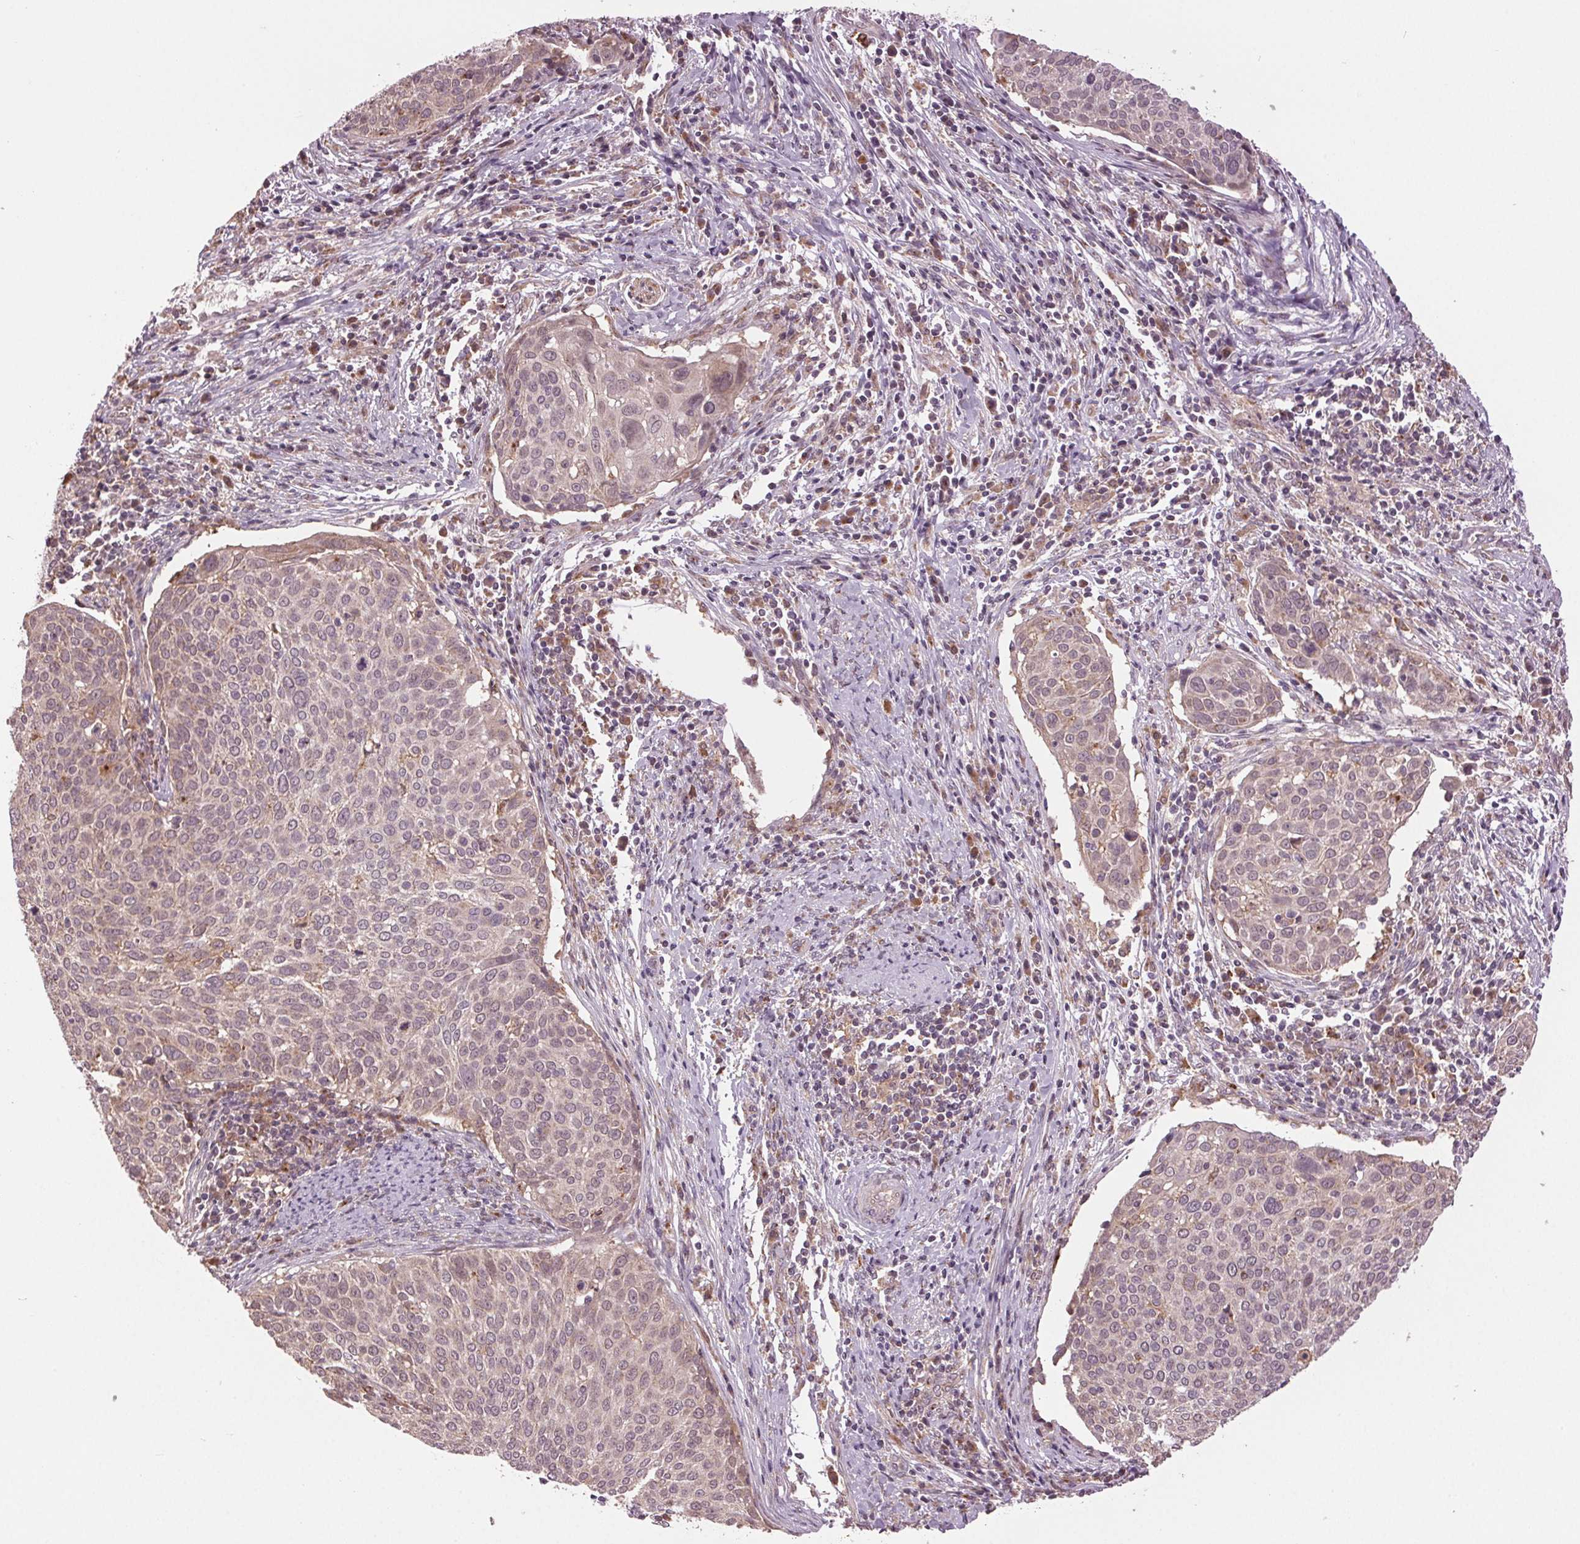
{"staining": {"intensity": "negative", "quantity": "none", "location": "none"}, "tissue": "cervical cancer", "cell_type": "Tumor cells", "image_type": "cancer", "snomed": [{"axis": "morphology", "description": "Squamous cell carcinoma, NOS"}, {"axis": "topography", "description": "Cervix"}], "caption": "Tumor cells show no significant staining in cervical cancer (squamous cell carcinoma).", "gene": "BSDC1", "patient": {"sex": "female", "age": 39}}